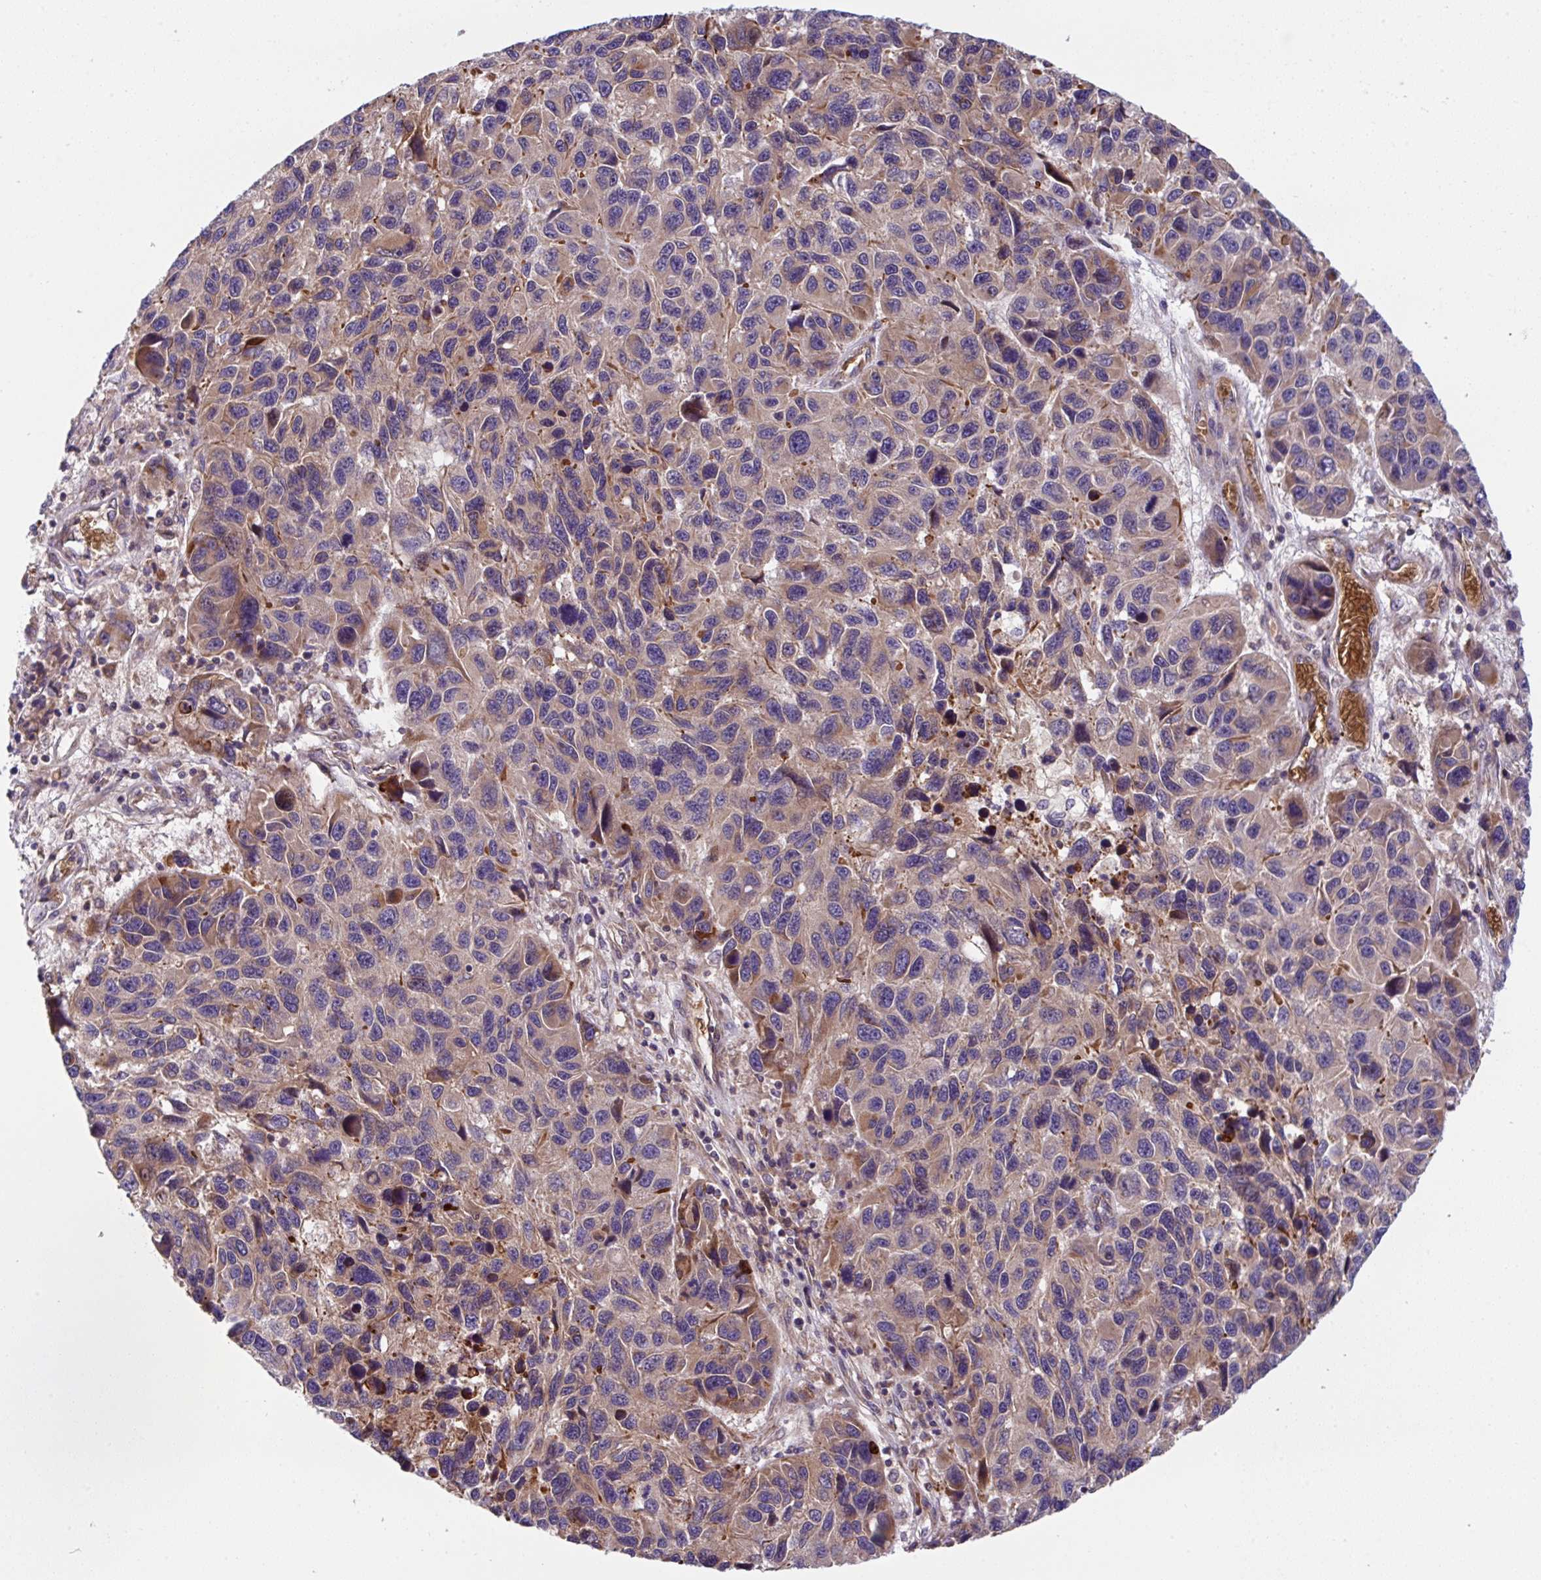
{"staining": {"intensity": "moderate", "quantity": "<25%", "location": "cytoplasmic/membranous"}, "tissue": "melanoma", "cell_type": "Tumor cells", "image_type": "cancer", "snomed": [{"axis": "morphology", "description": "Malignant melanoma, NOS"}, {"axis": "topography", "description": "Skin"}], "caption": "Moderate cytoplasmic/membranous staining for a protein is appreciated in about <25% of tumor cells of melanoma using immunohistochemistry (IHC).", "gene": "APOBEC3D", "patient": {"sex": "male", "age": 53}}